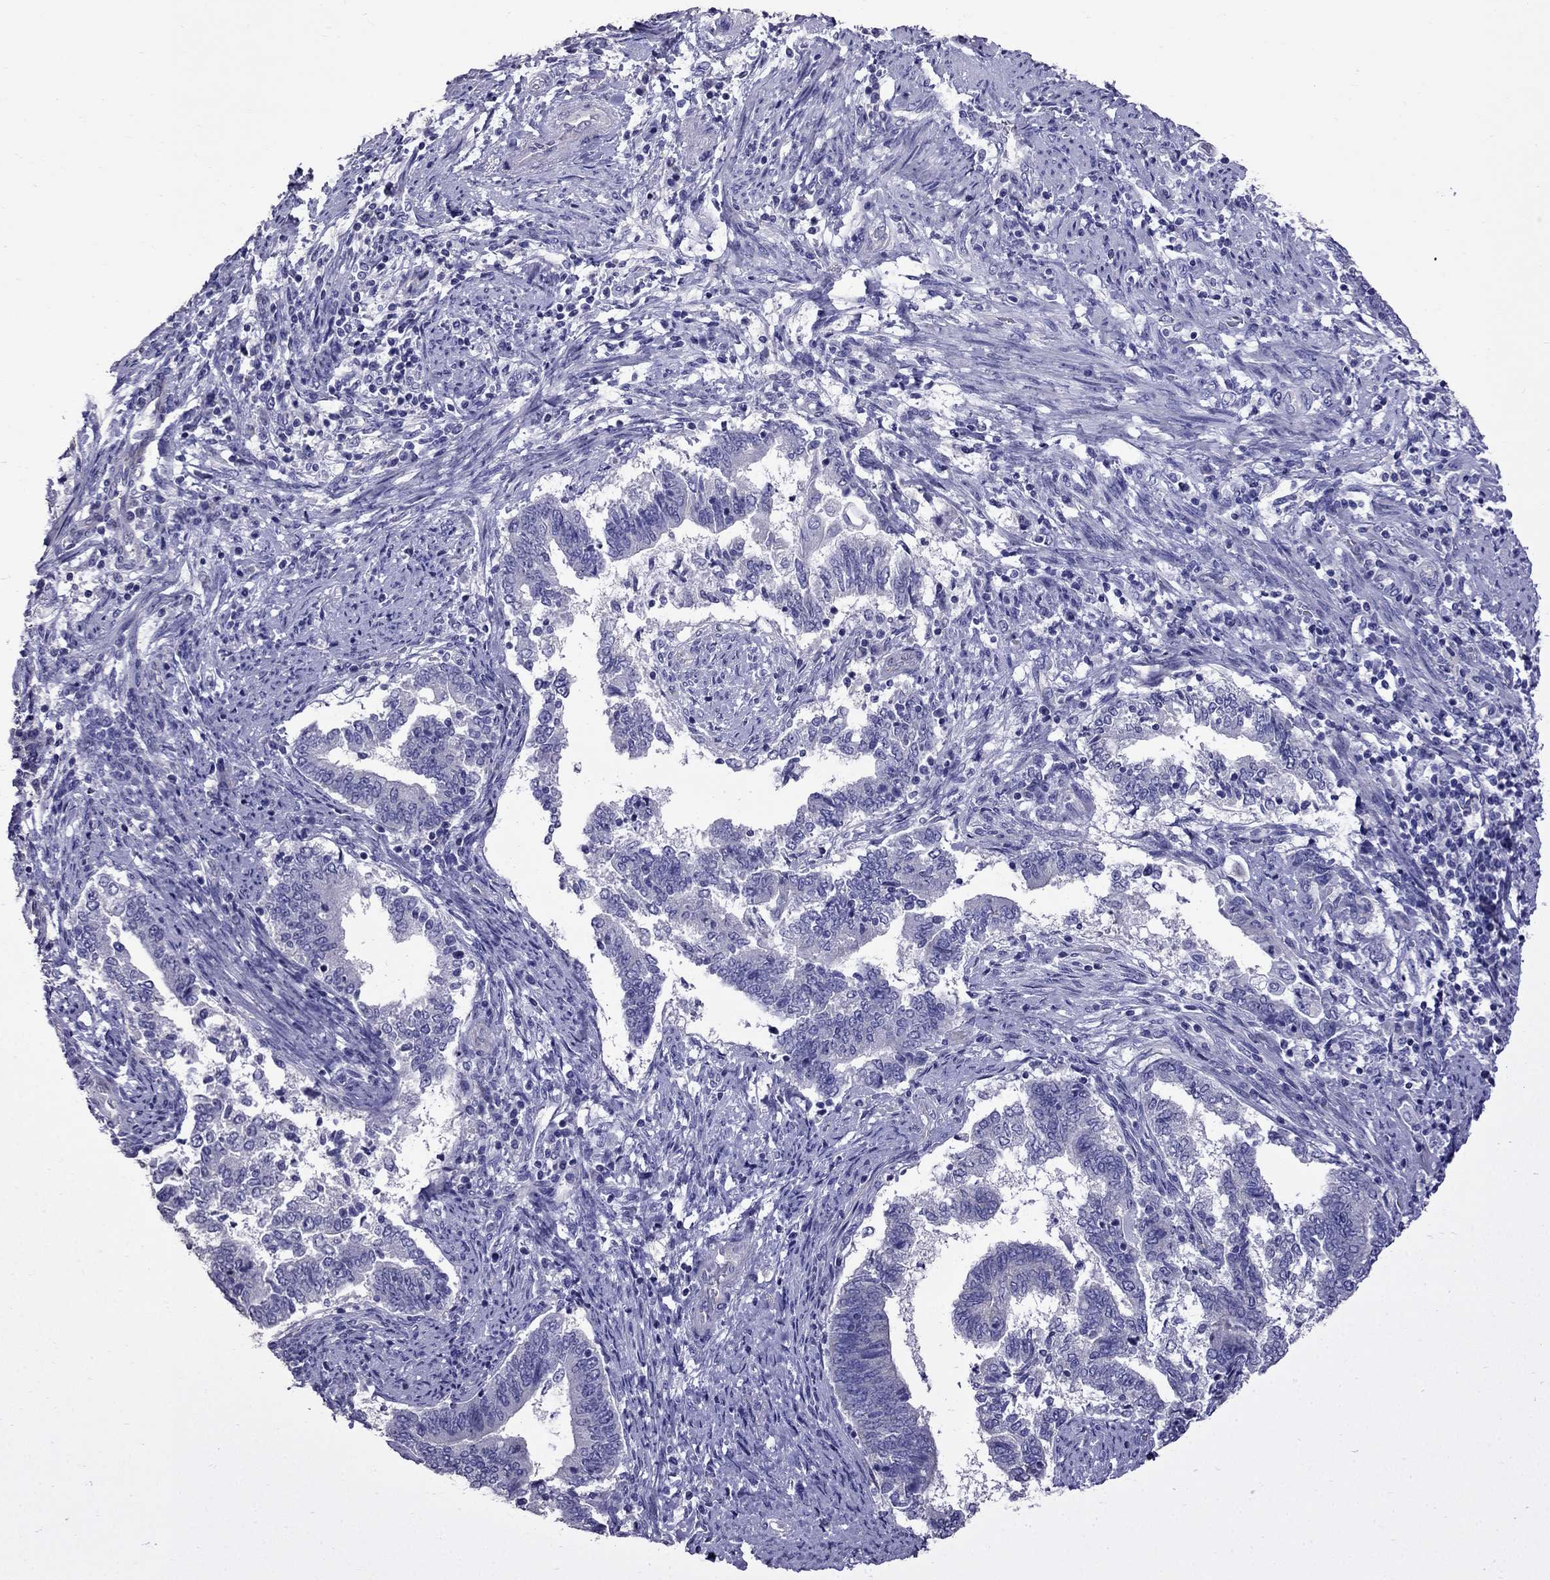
{"staining": {"intensity": "negative", "quantity": "none", "location": "none"}, "tissue": "endometrial cancer", "cell_type": "Tumor cells", "image_type": "cancer", "snomed": [{"axis": "morphology", "description": "Adenocarcinoma, NOS"}, {"axis": "topography", "description": "Endometrium"}], "caption": "Immunohistochemistry of endometrial adenocarcinoma demonstrates no positivity in tumor cells.", "gene": "OXCT2", "patient": {"sex": "female", "age": 65}}